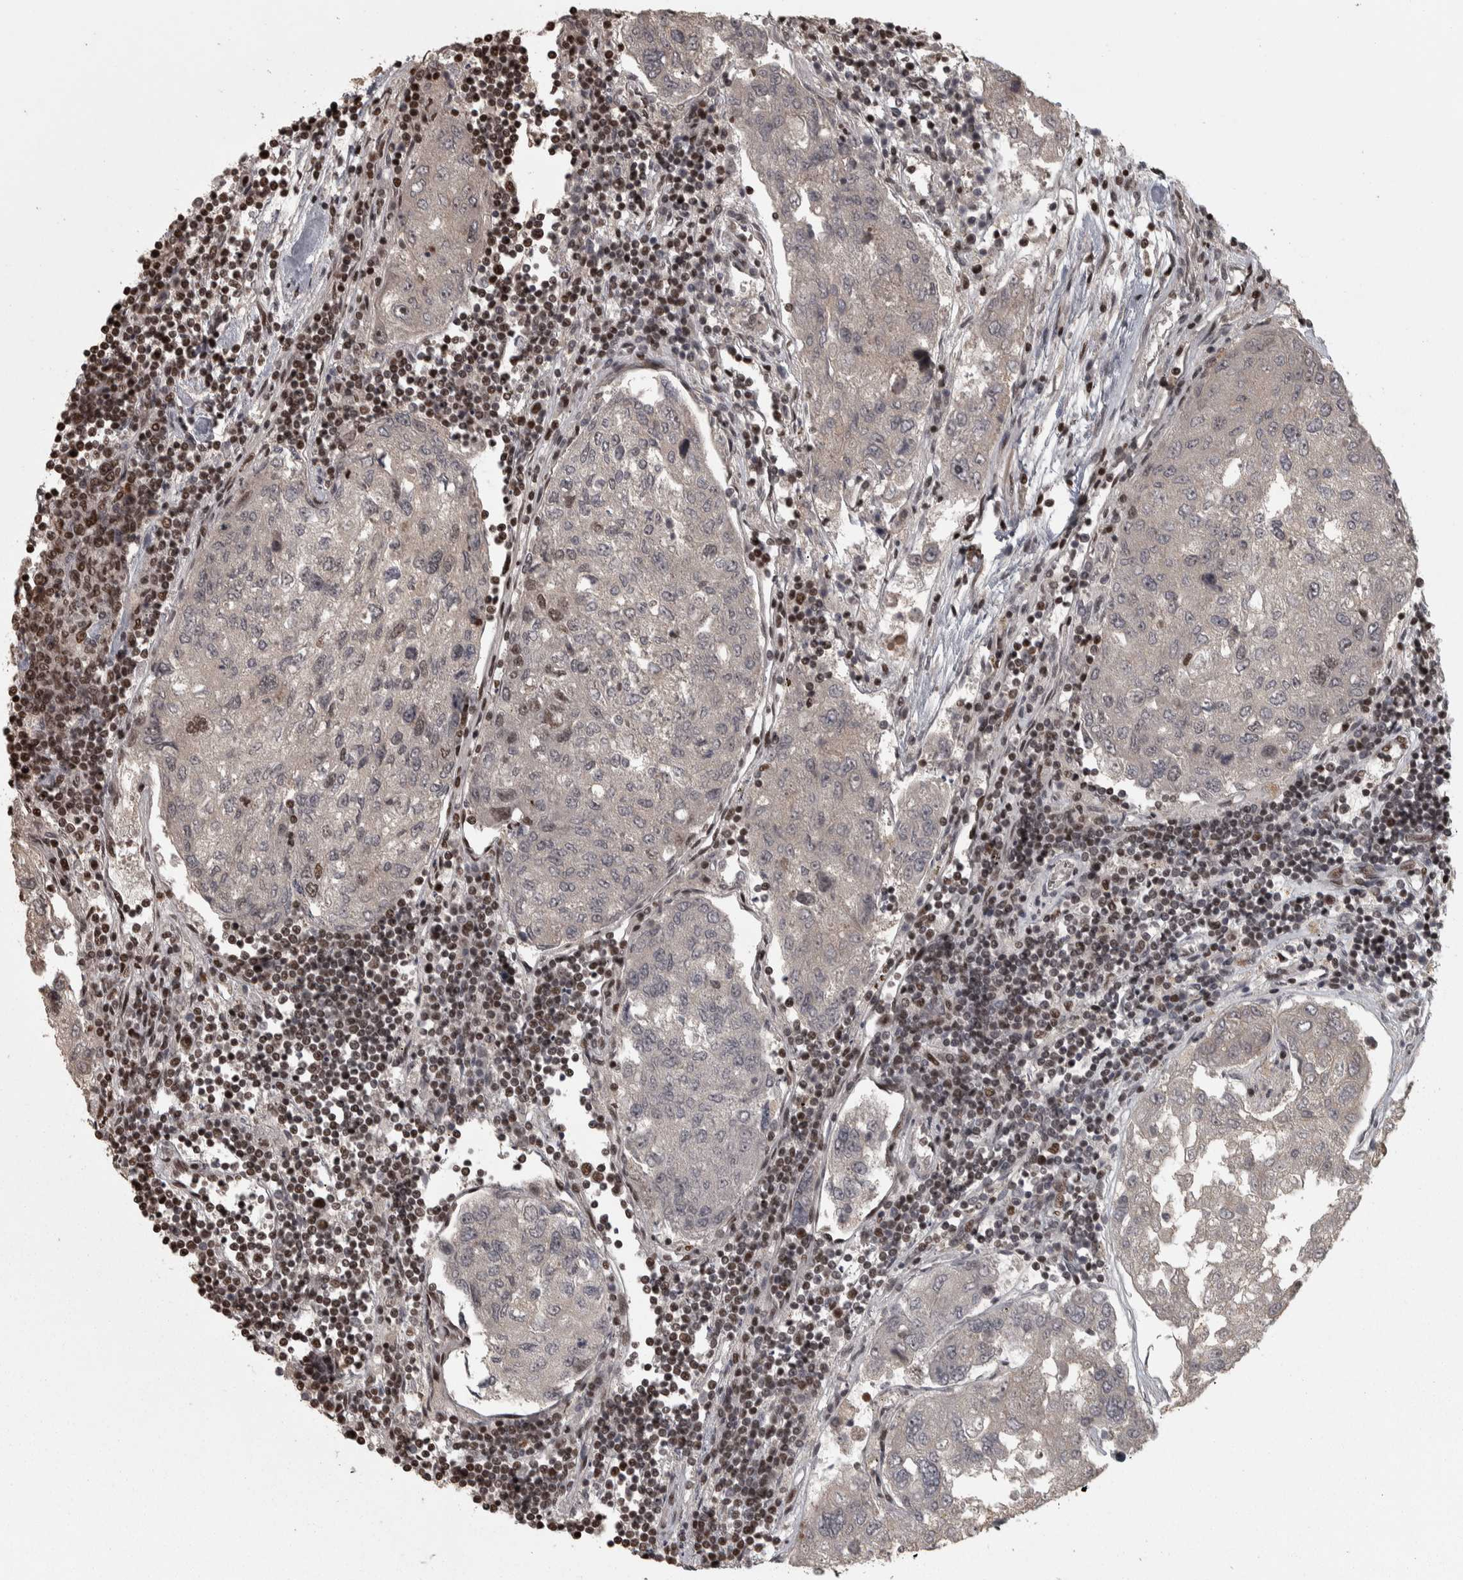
{"staining": {"intensity": "weak", "quantity": "<25%", "location": "nuclear"}, "tissue": "urothelial cancer", "cell_type": "Tumor cells", "image_type": "cancer", "snomed": [{"axis": "morphology", "description": "Urothelial carcinoma, High grade"}, {"axis": "topography", "description": "Lymph node"}, {"axis": "topography", "description": "Urinary bladder"}], "caption": "Urothelial cancer was stained to show a protein in brown. There is no significant expression in tumor cells.", "gene": "ZFHX4", "patient": {"sex": "male", "age": 51}}